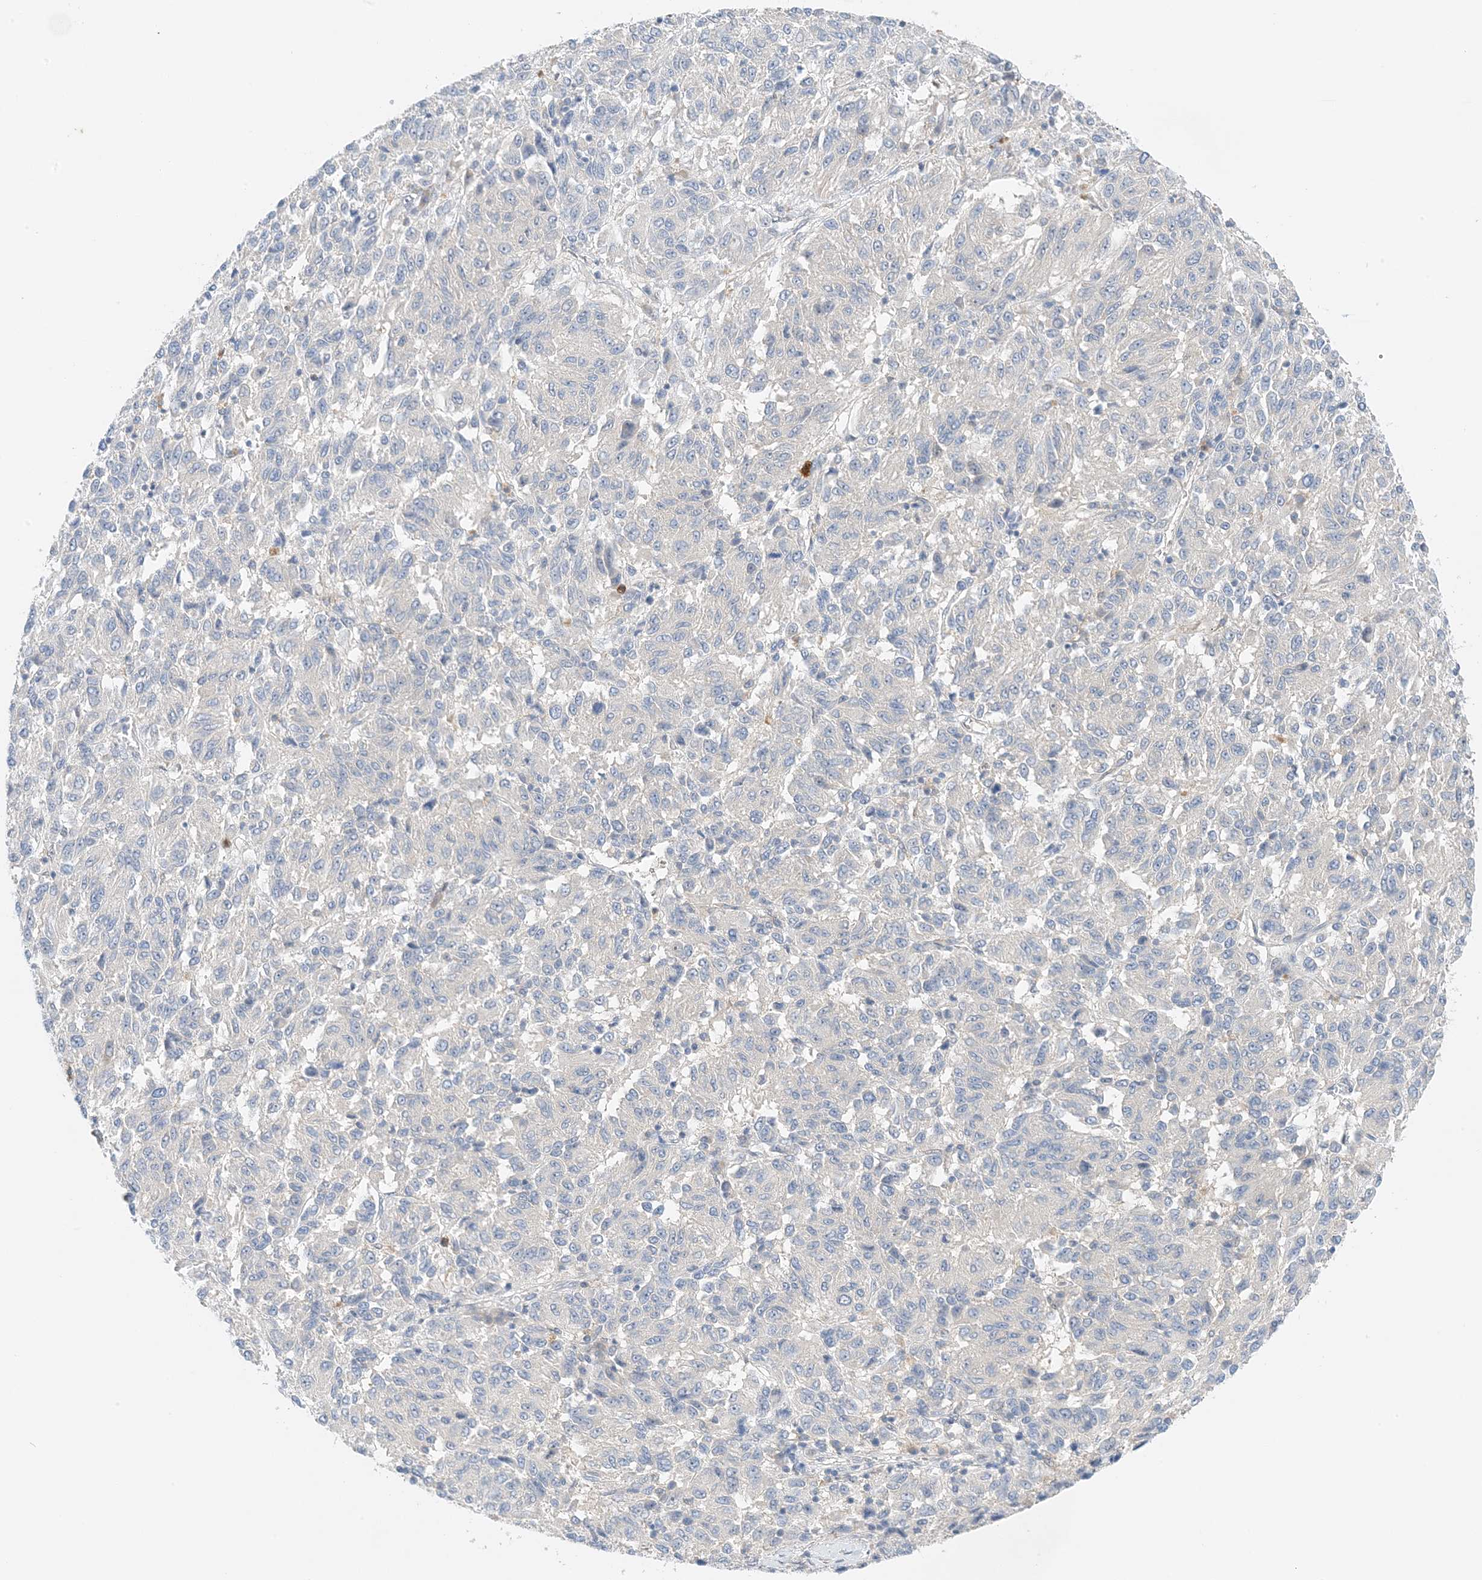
{"staining": {"intensity": "negative", "quantity": "none", "location": "none"}, "tissue": "melanoma", "cell_type": "Tumor cells", "image_type": "cancer", "snomed": [{"axis": "morphology", "description": "Malignant melanoma, Metastatic site"}, {"axis": "topography", "description": "Lung"}], "caption": "DAB immunohistochemical staining of malignant melanoma (metastatic site) shows no significant positivity in tumor cells.", "gene": "KIFBP", "patient": {"sex": "male", "age": 64}}